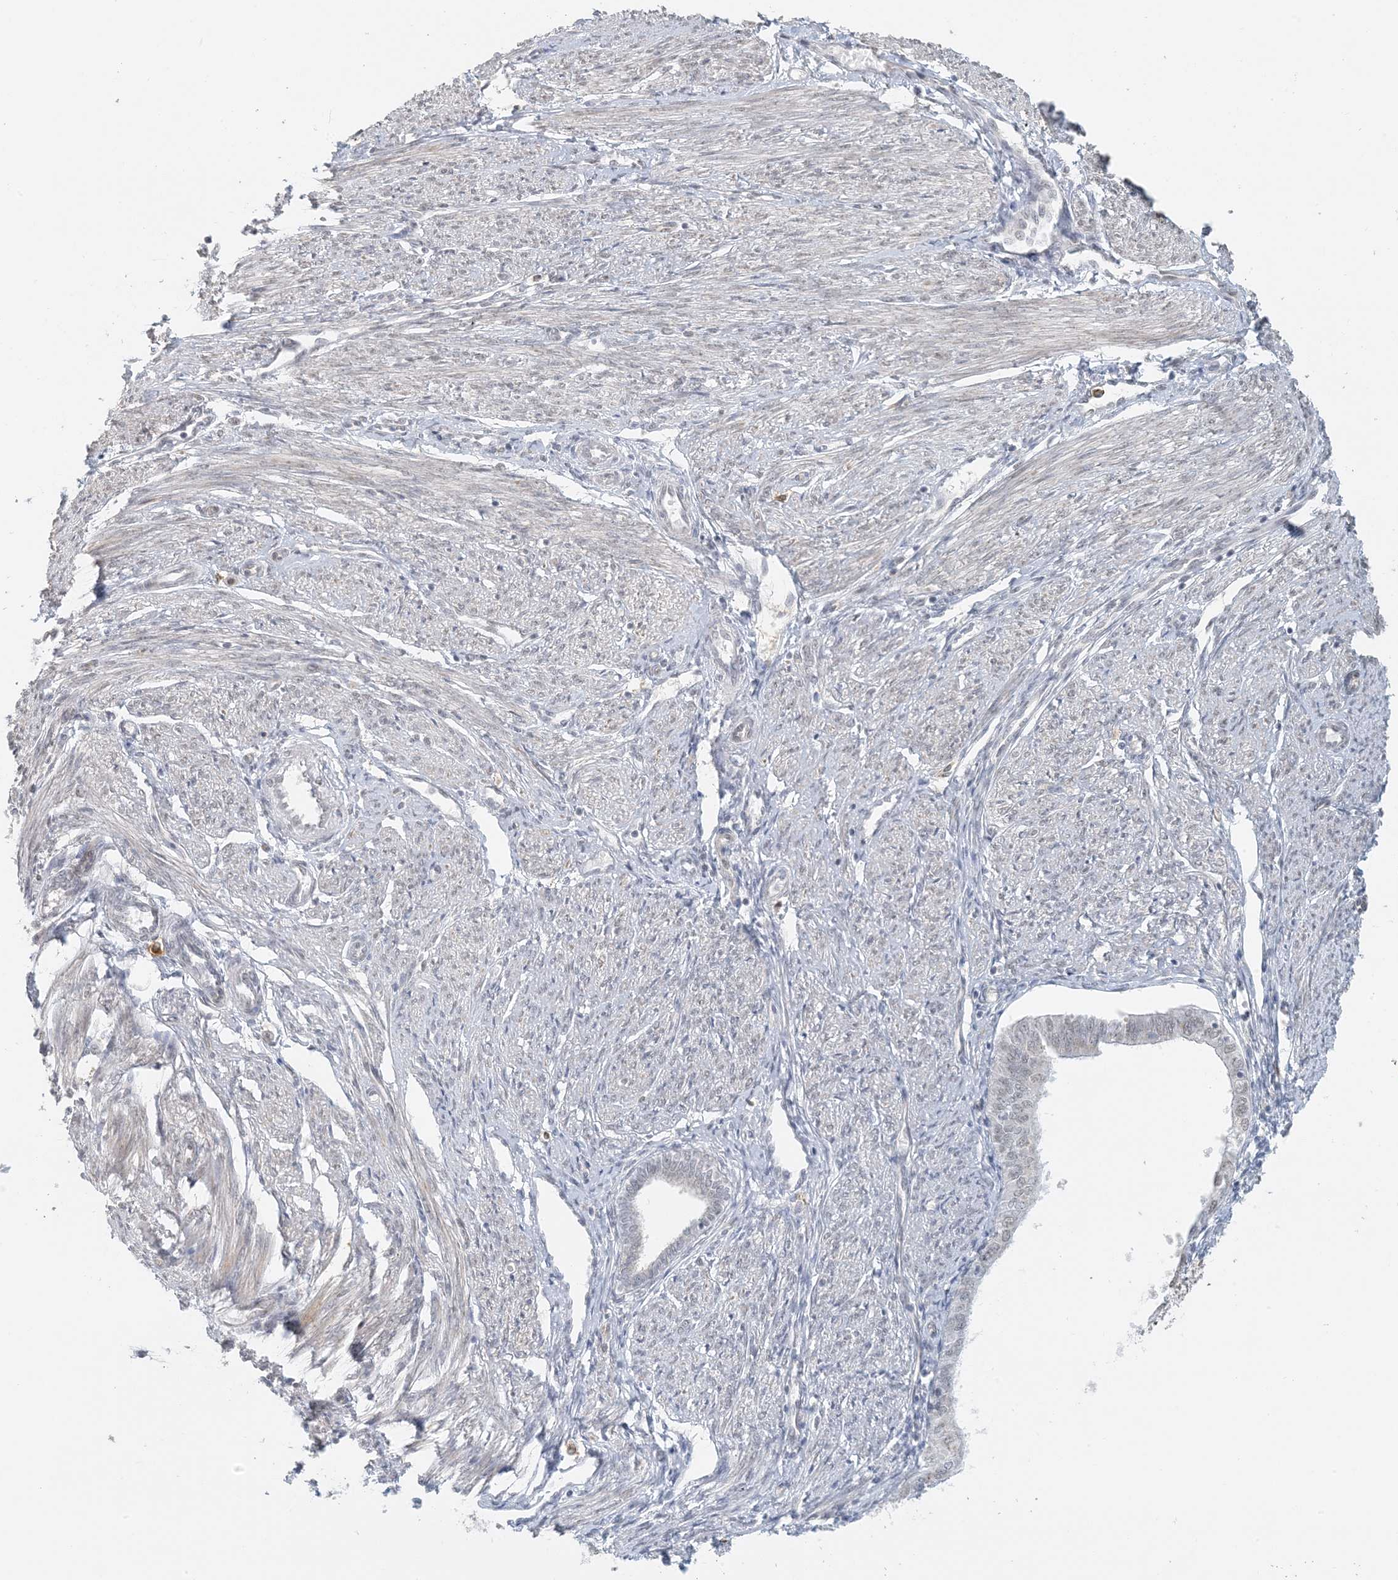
{"staining": {"intensity": "weak", "quantity": "<25%", "location": "cytoplasmic/membranous"}, "tissue": "endometrial cancer", "cell_type": "Tumor cells", "image_type": "cancer", "snomed": [{"axis": "morphology", "description": "Adenocarcinoma, NOS"}, {"axis": "topography", "description": "Endometrium"}], "caption": "DAB immunohistochemical staining of endometrial cancer (adenocarcinoma) demonstrates no significant staining in tumor cells.", "gene": "ZCCHC4", "patient": {"sex": "female", "age": 58}}